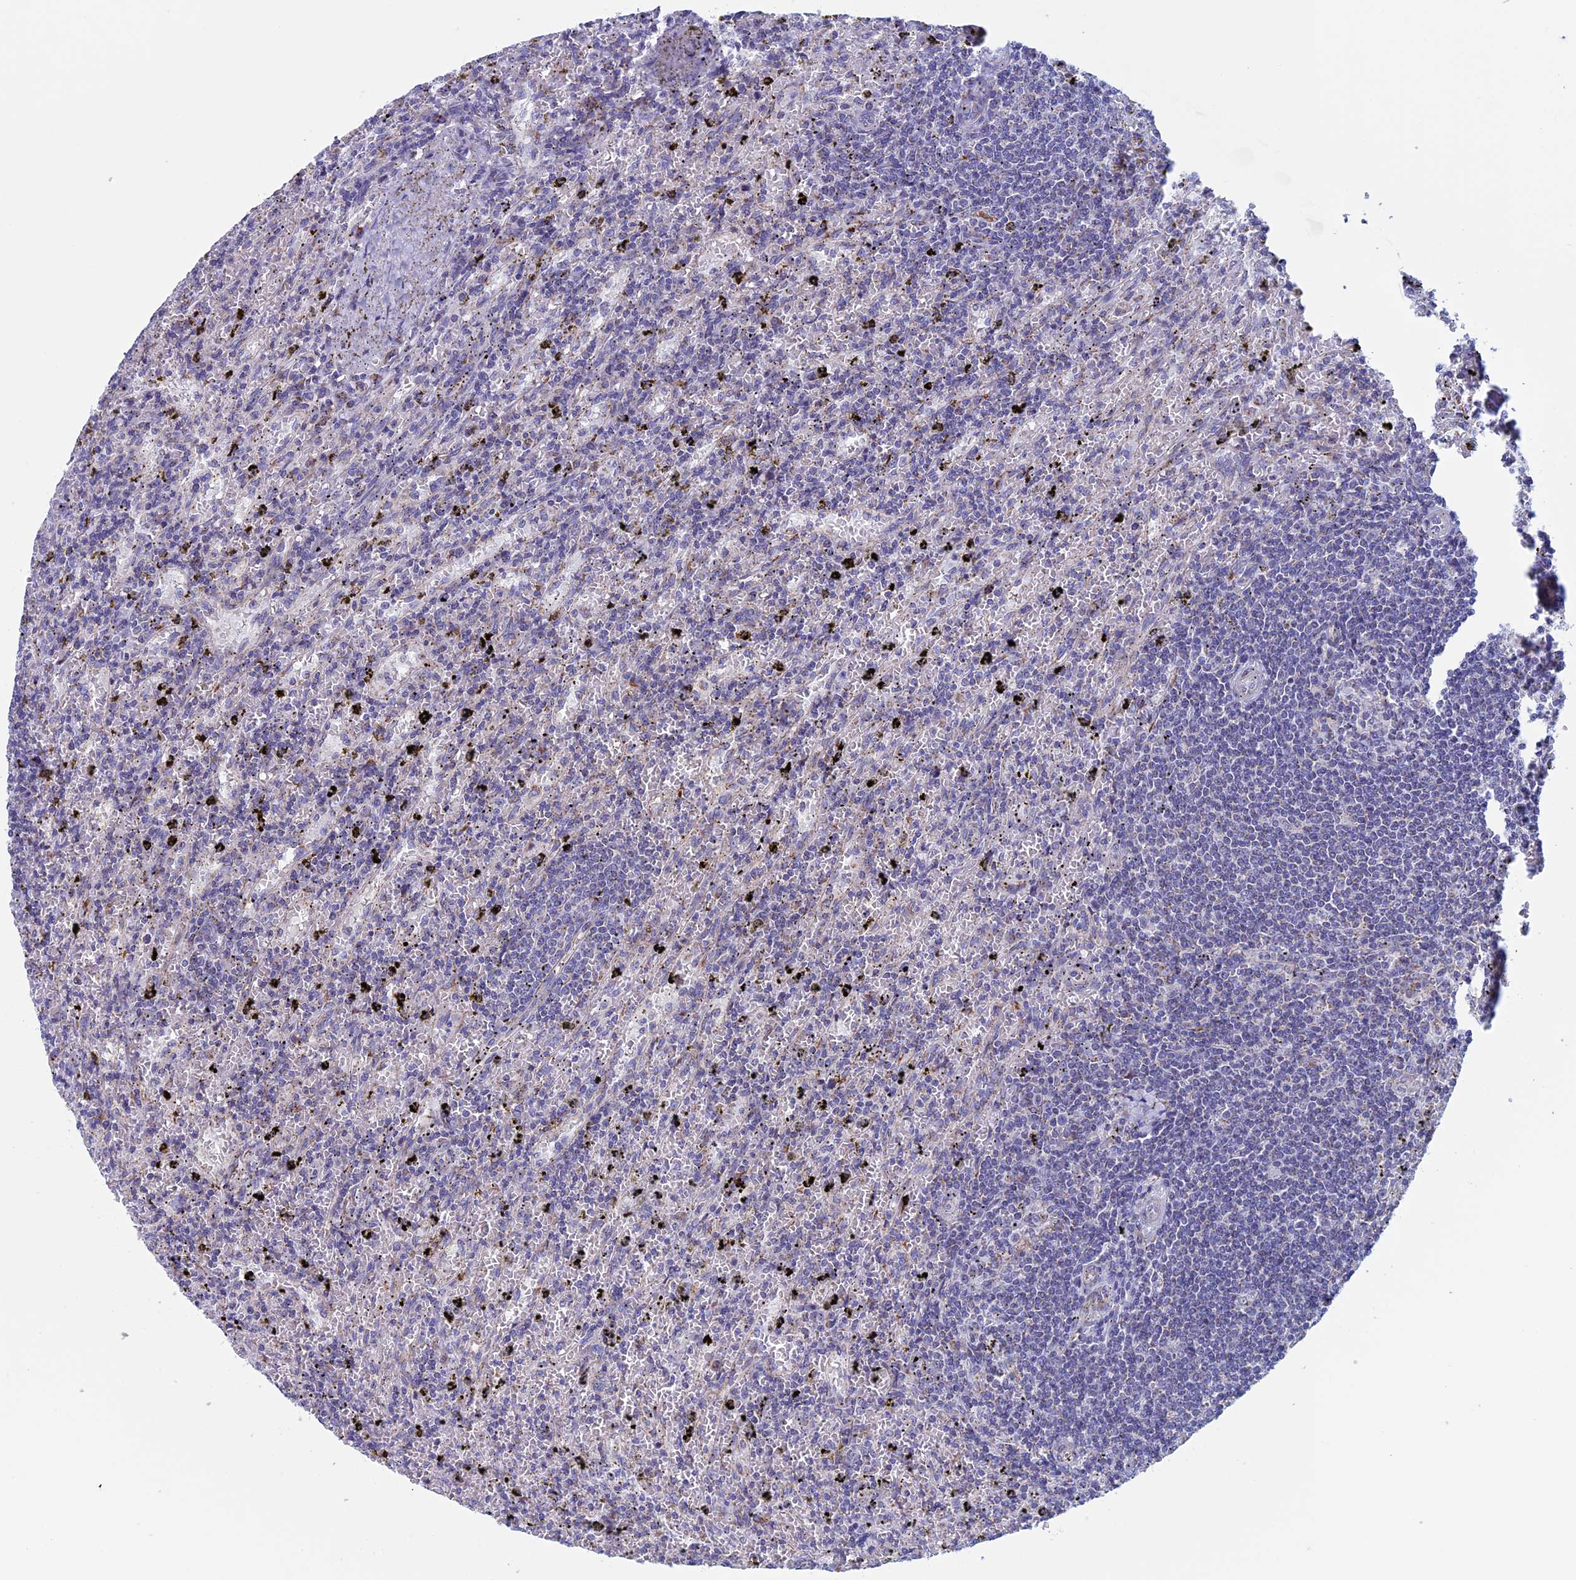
{"staining": {"intensity": "negative", "quantity": "none", "location": "none"}, "tissue": "lymphoma", "cell_type": "Tumor cells", "image_type": "cancer", "snomed": [{"axis": "morphology", "description": "Malignant lymphoma, non-Hodgkin's type, Low grade"}, {"axis": "topography", "description": "Spleen"}], "caption": "Immunohistochemical staining of lymphoma shows no significant positivity in tumor cells. (Immunohistochemistry, brightfield microscopy, high magnification).", "gene": "NDUFB9", "patient": {"sex": "male", "age": 76}}